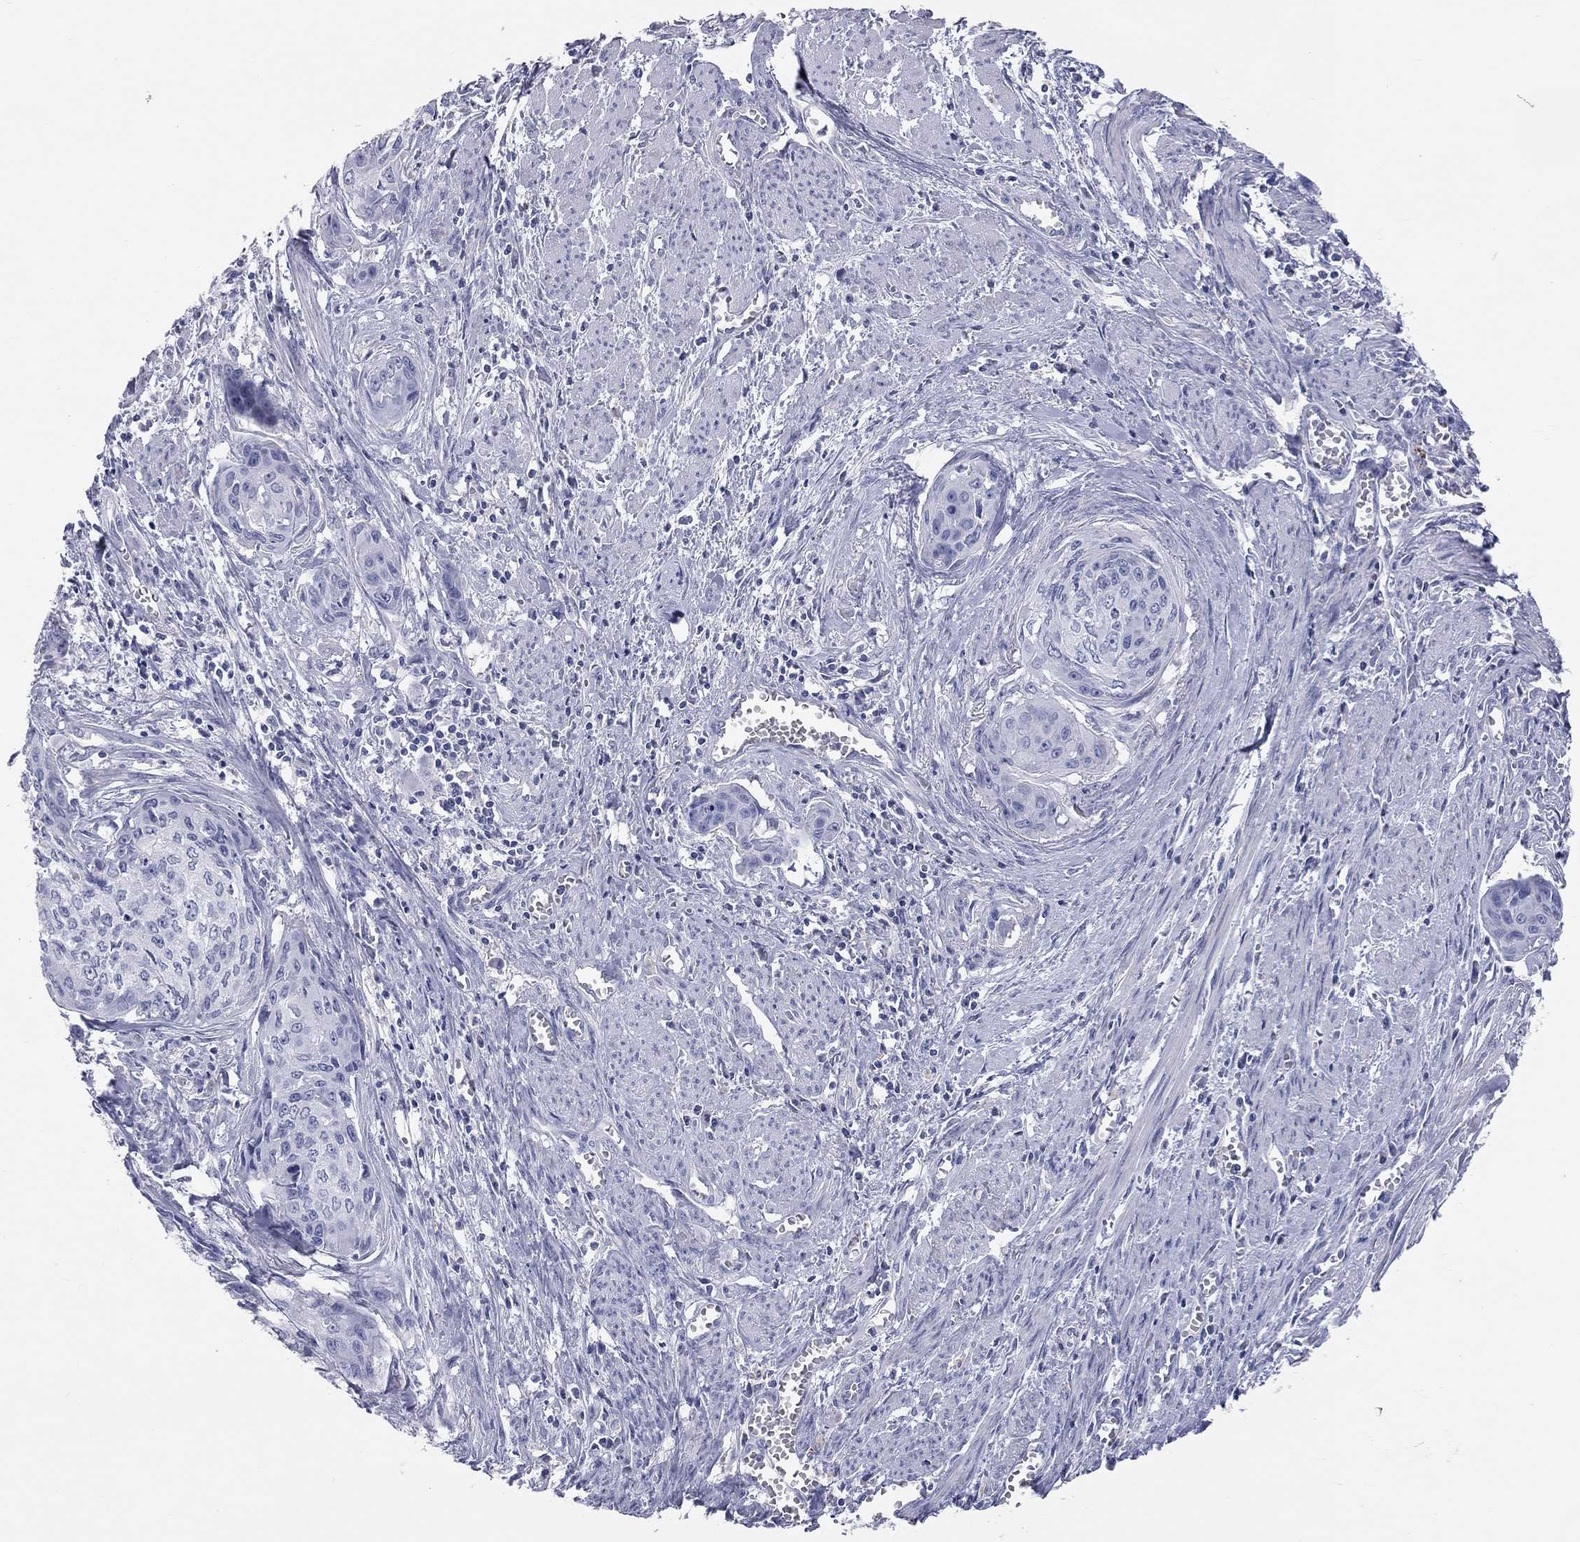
{"staining": {"intensity": "negative", "quantity": "none", "location": "none"}, "tissue": "cervical cancer", "cell_type": "Tumor cells", "image_type": "cancer", "snomed": [{"axis": "morphology", "description": "Squamous cell carcinoma, NOS"}, {"axis": "topography", "description": "Cervix"}], "caption": "This photomicrograph is of cervical cancer stained with immunohistochemistry to label a protein in brown with the nuclei are counter-stained blue. There is no positivity in tumor cells.", "gene": "ST7L", "patient": {"sex": "female", "age": 58}}